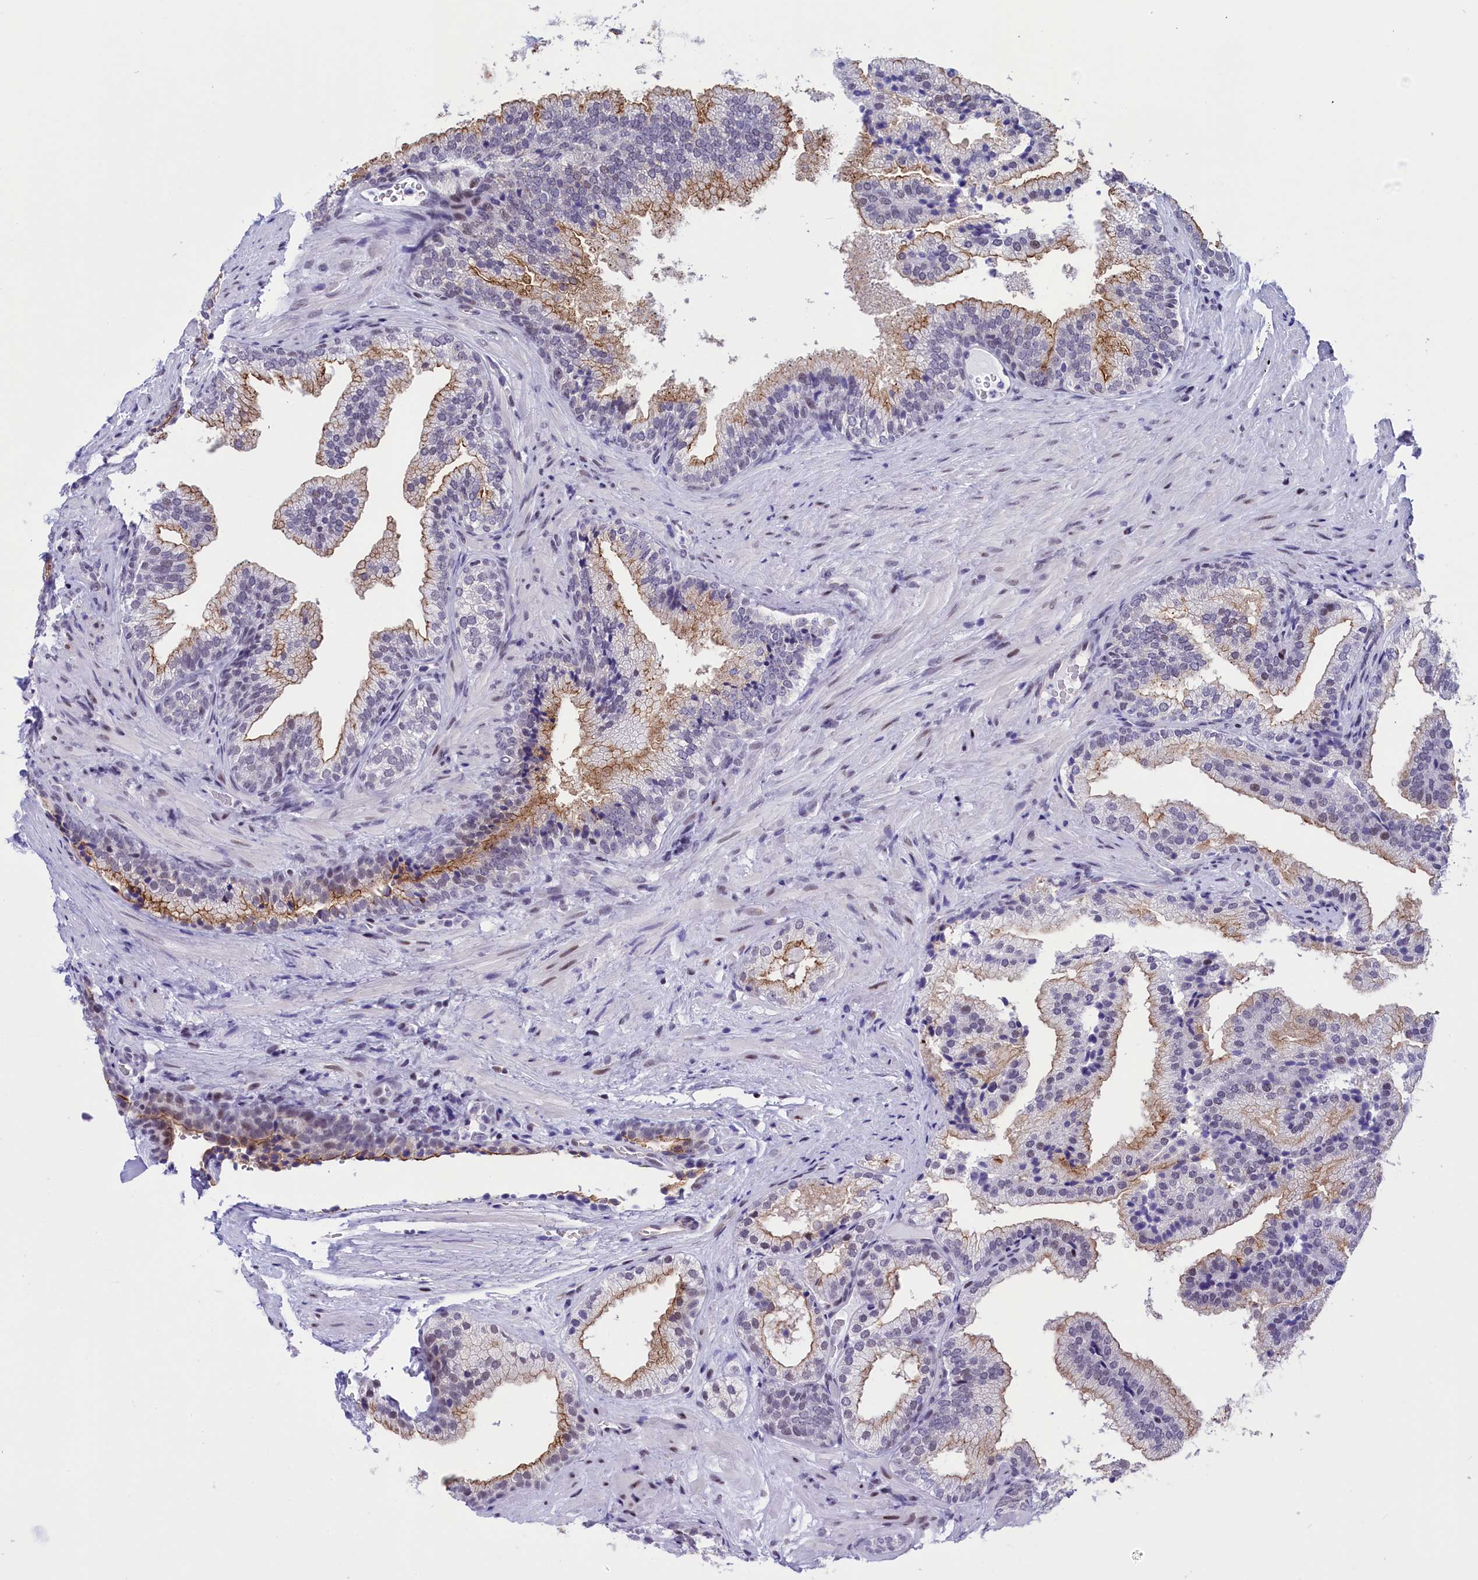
{"staining": {"intensity": "moderate", "quantity": "25%-75%", "location": "cytoplasmic/membranous"}, "tissue": "prostate", "cell_type": "Glandular cells", "image_type": "normal", "snomed": [{"axis": "morphology", "description": "Normal tissue, NOS"}, {"axis": "topography", "description": "Prostate"}], "caption": "A histopathology image showing moderate cytoplasmic/membranous staining in about 25%-75% of glandular cells in normal prostate, as visualized by brown immunohistochemical staining.", "gene": "SPIRE2", "patient": {"sex": "male", "age": 76}}